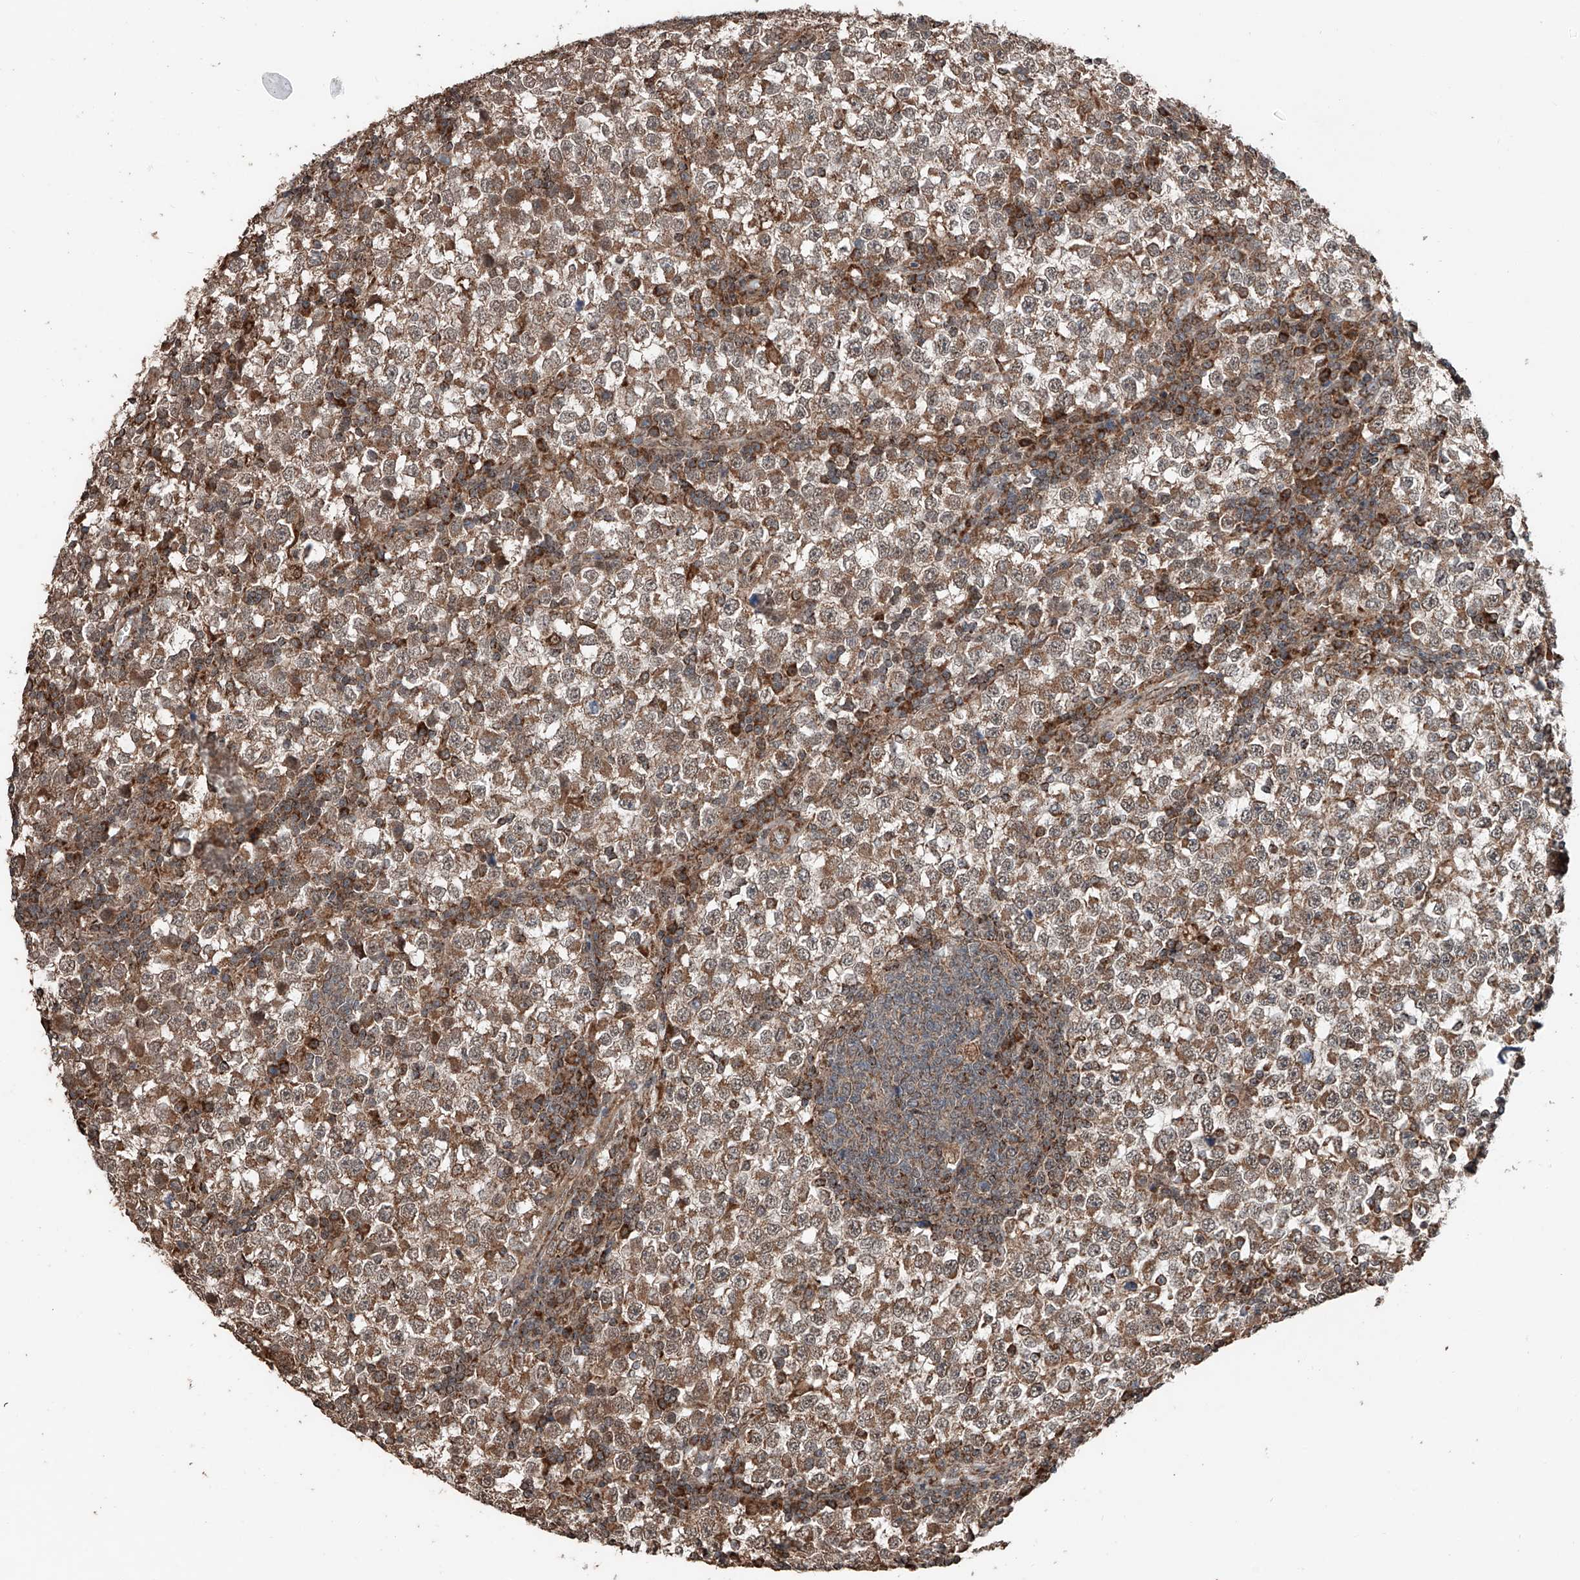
{"staining": {"intensity": "moderate", "quantity": ">75%", "location": "cytoplasmic/membranous"}, "tissue": "testis cancer", "cell_type": "Tumor cells", "image_type": "cancer", "snomed": [{"axis": "morphology", "description": "Seminoma, NOS"}, {"axis": "topography", "description": "Testis"}], "caption": "Testis cancer (seminoma) was stained to show a protein in brown. There is medium levels of moderate cytoplasmic/membranous staining in approximately >75% of tumor cells. (DAB (3,3'-diaminobenzidine) = brown stain, brightfield microscopy at high magnification).", "gene": "ZNF445", "patient": {"sex": "male", "age": 65}}